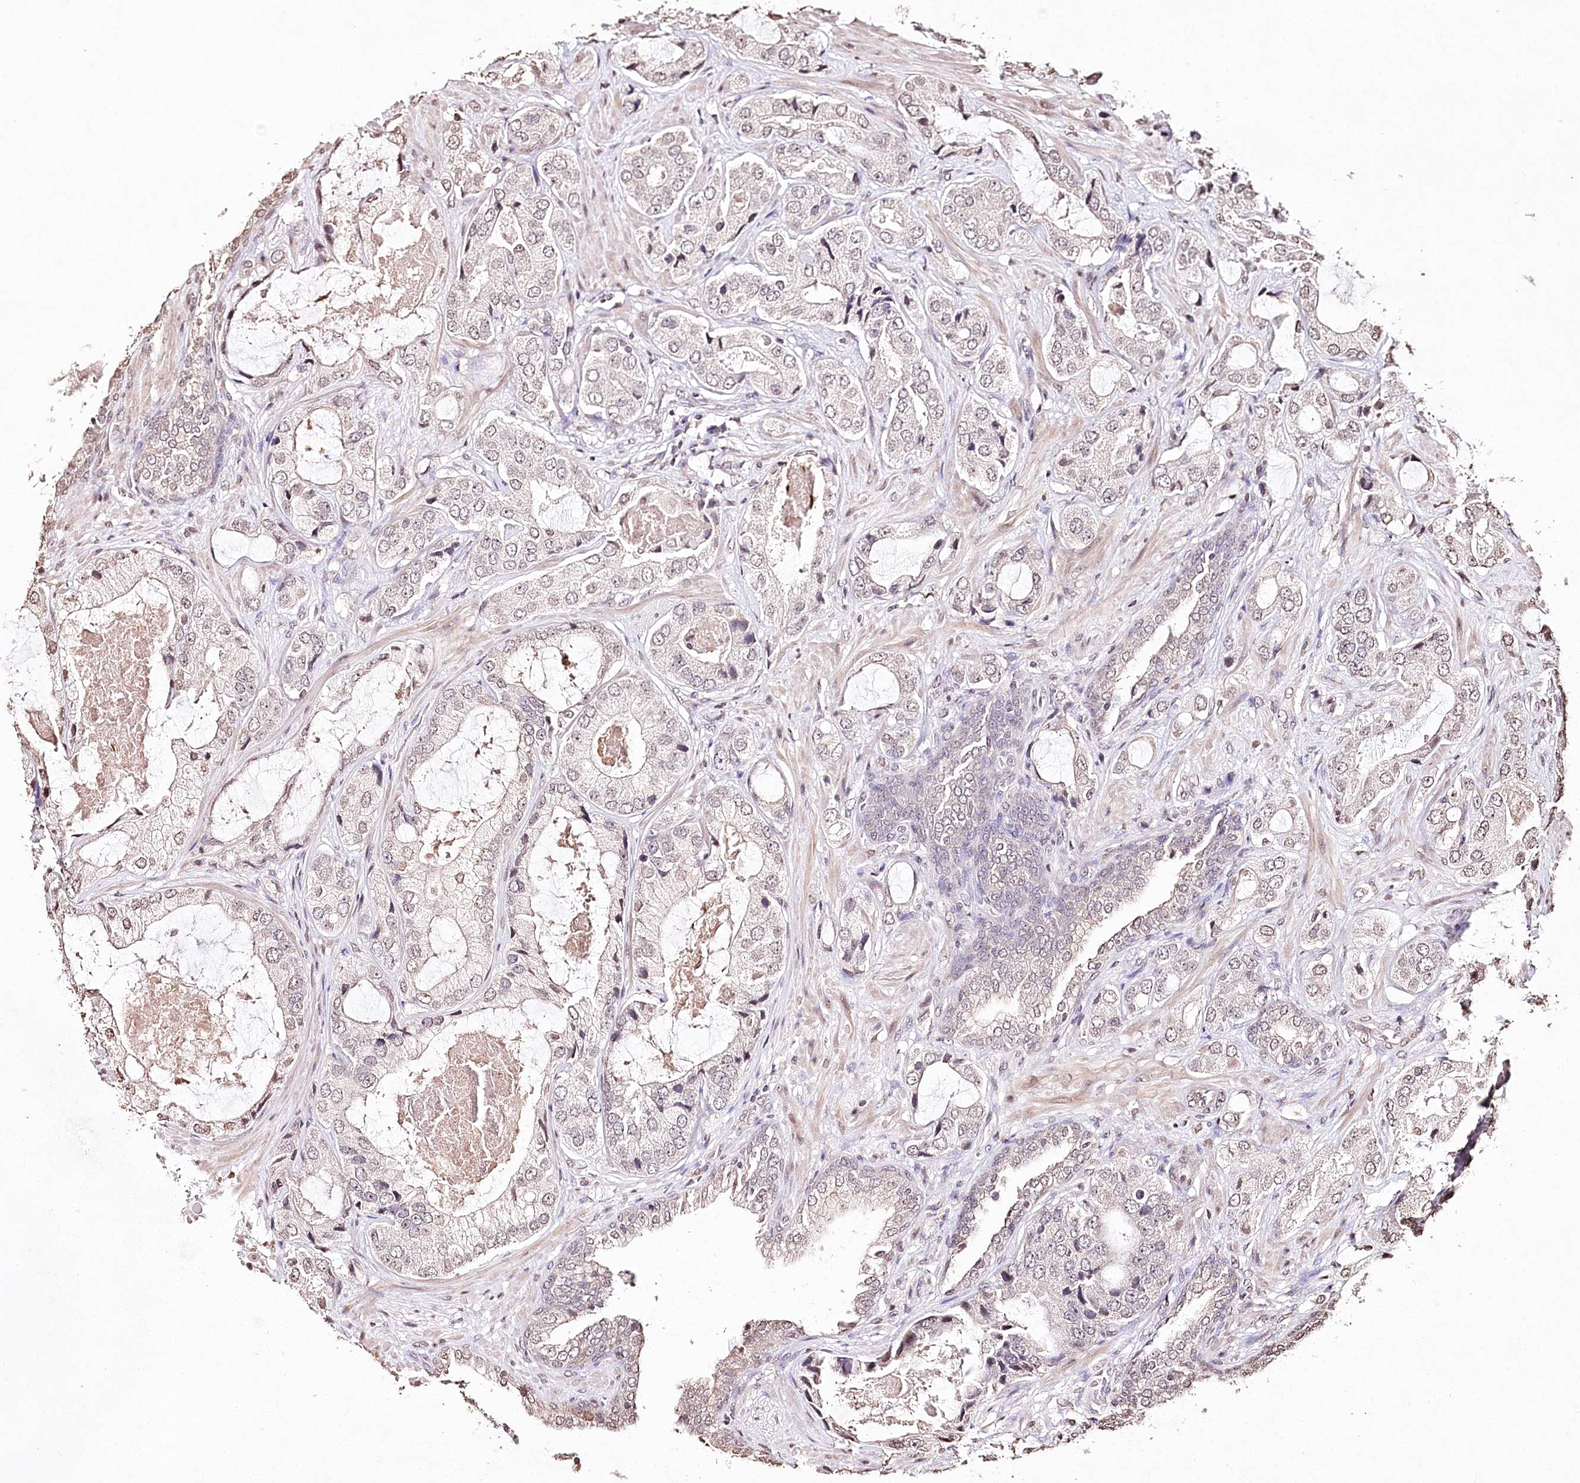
{"staining": {"intensity": "negative", "quantity": "none", "location": "none"}, "tissue": "prostate cancer", "cell_type": "Tumor cells", "image_type": "cancer", "snomed": [{"axis": "morphology", "description": "Normal tissue, NOS"}, {"axis": "morphology", "description": "Adenocarcinoma, High grade"}, {"axis": "topography", "description": "Prostate"}, {"axis": "topography", "description": "Peripheral nerve tissue"}], "caption": "This is an IHC image of human prostate cancer. There is no positivity in tumor cells.", "gene": "DMXL1", "patient": {"sex": "male", "age": 59}}